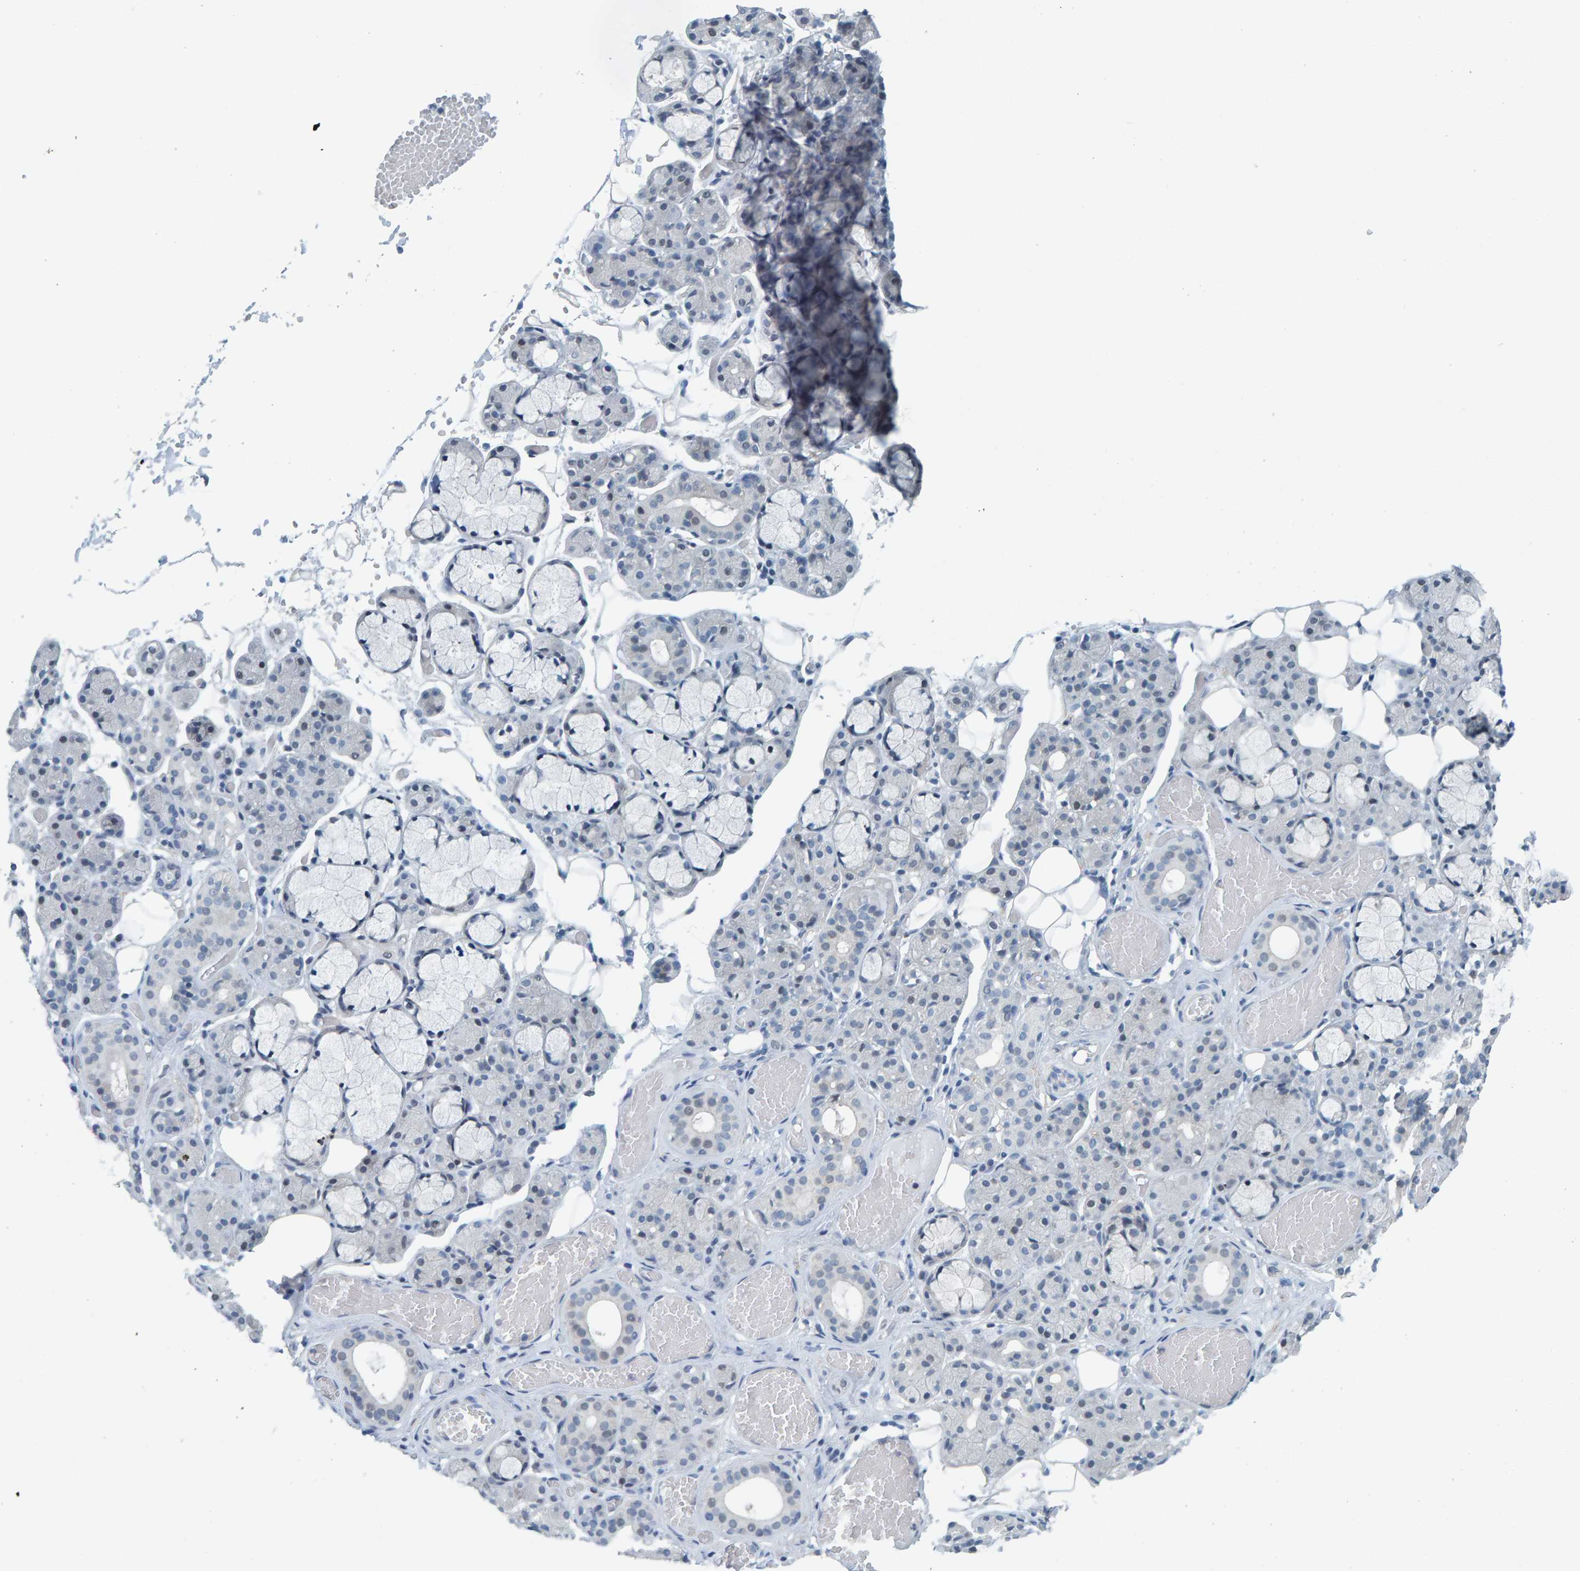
{"staining": {"intensity": "negative", "quantity": "none", "location": "none"}, "tissue": "salivary gland", "cell_type": "Glandular cells", "image_type": "normal", "snomed": [{"axis": "morphology", "description": "Normal tissue, NOS"}, {"axis": "topography", "description": "Salivary gland"}], "caption": "Histopathology image shows no protein positivity in glandular cells of unremarkable salivary gland.", "gene": "CNP", "patient": {"sex": "male", "age": 63}}